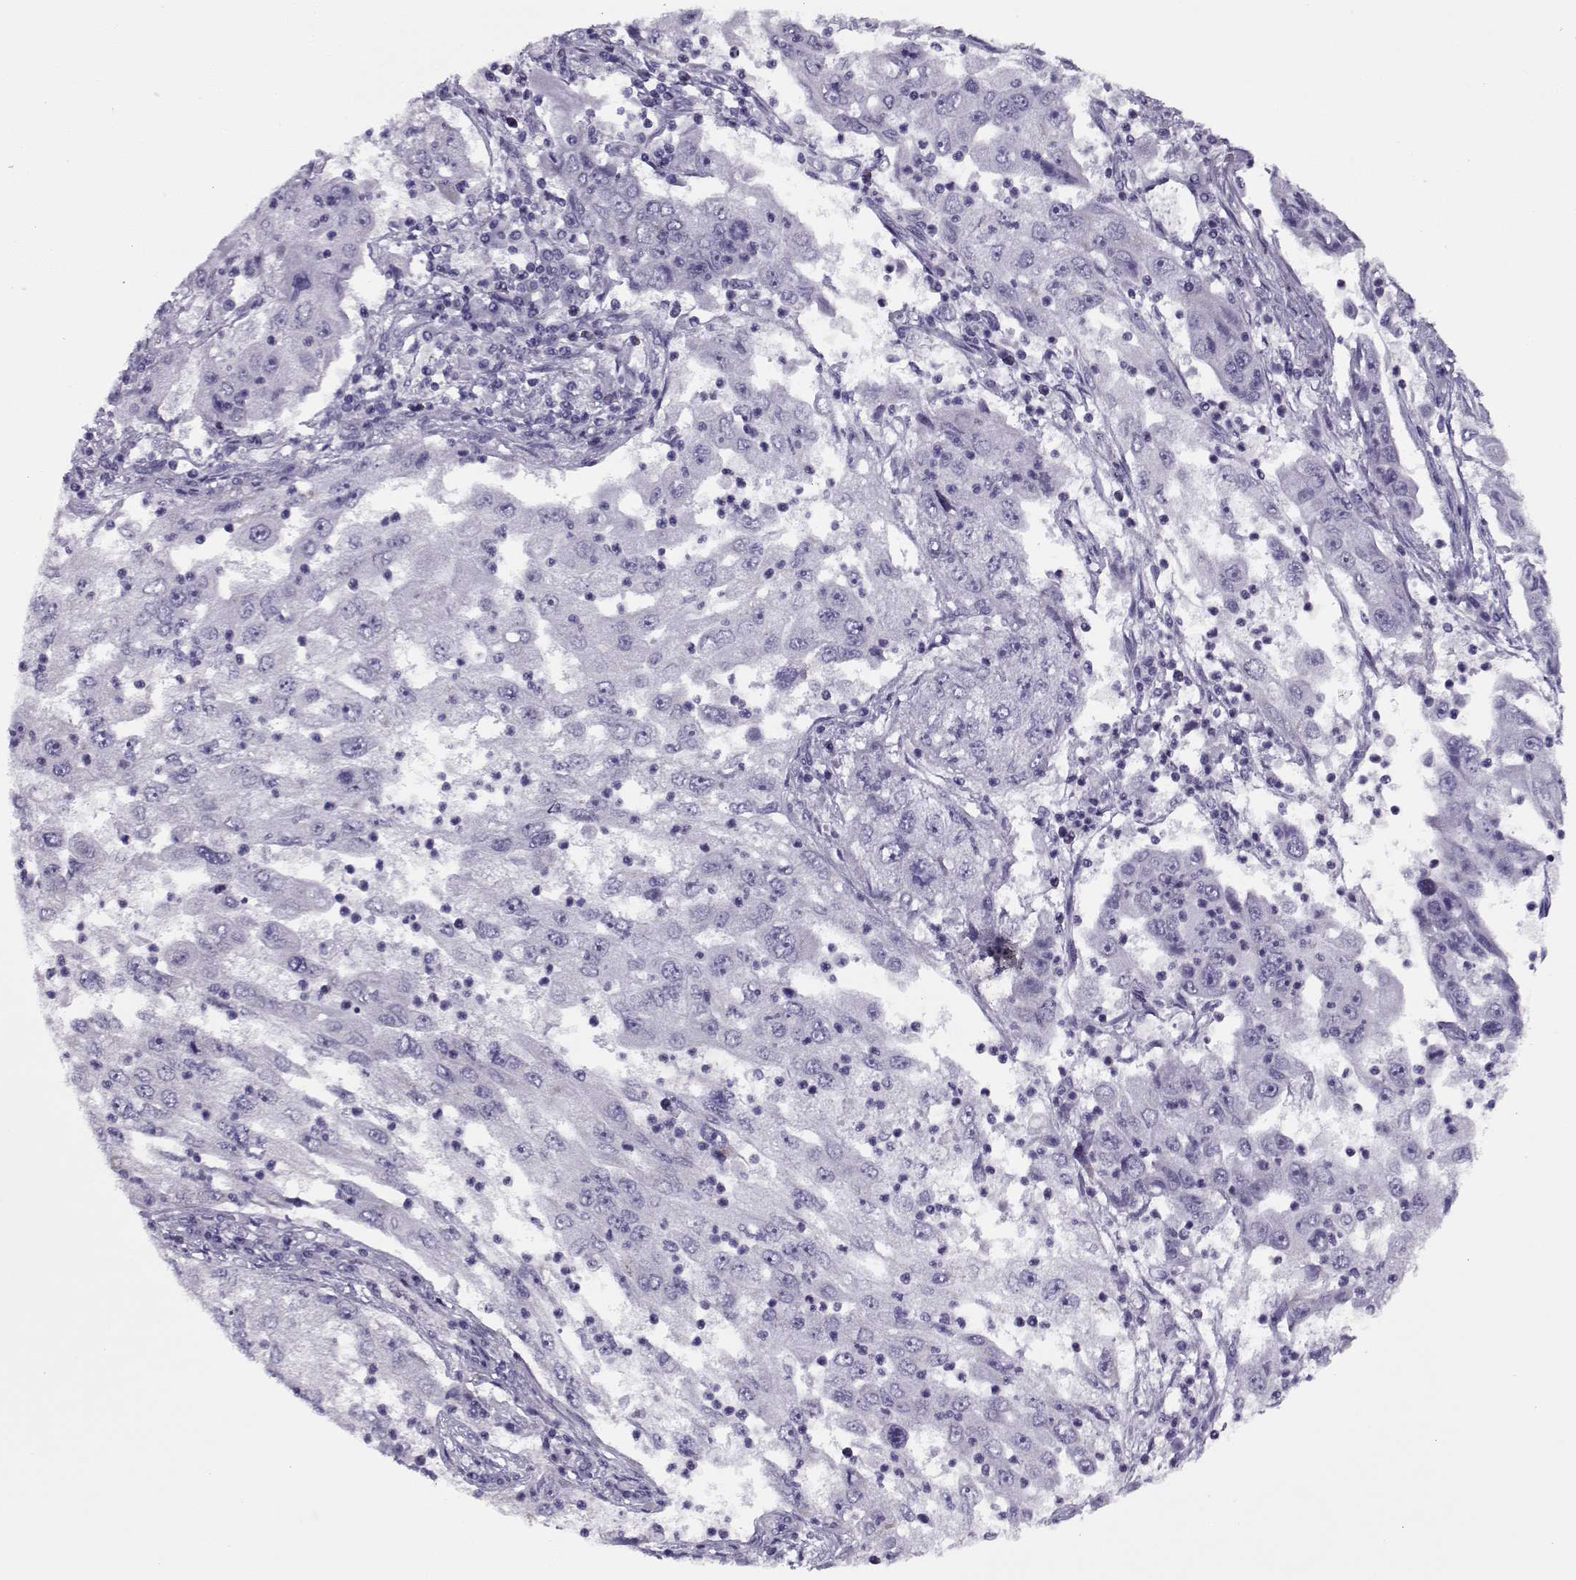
{"staining": {"intensity": "negative", "quantity": "none", "location": "none"}, "tissue": "cervical cancer", "cell_type": "Tumor cells", "image_type": "cancer", "snomed": [{"axis": "morphology", "description": "Squamous cell carcinoma, NOS"}, {"axis": "topography", "description": "Cervix"}], "caption": "A high-resolution photomicrograph shows immunohistochemistry staining of cervical squamous cell carcinoma, which displays no significant positivity in tumor cells.", "gene": "PP2D1", "patient": {"sex": "female", "age": 36}}